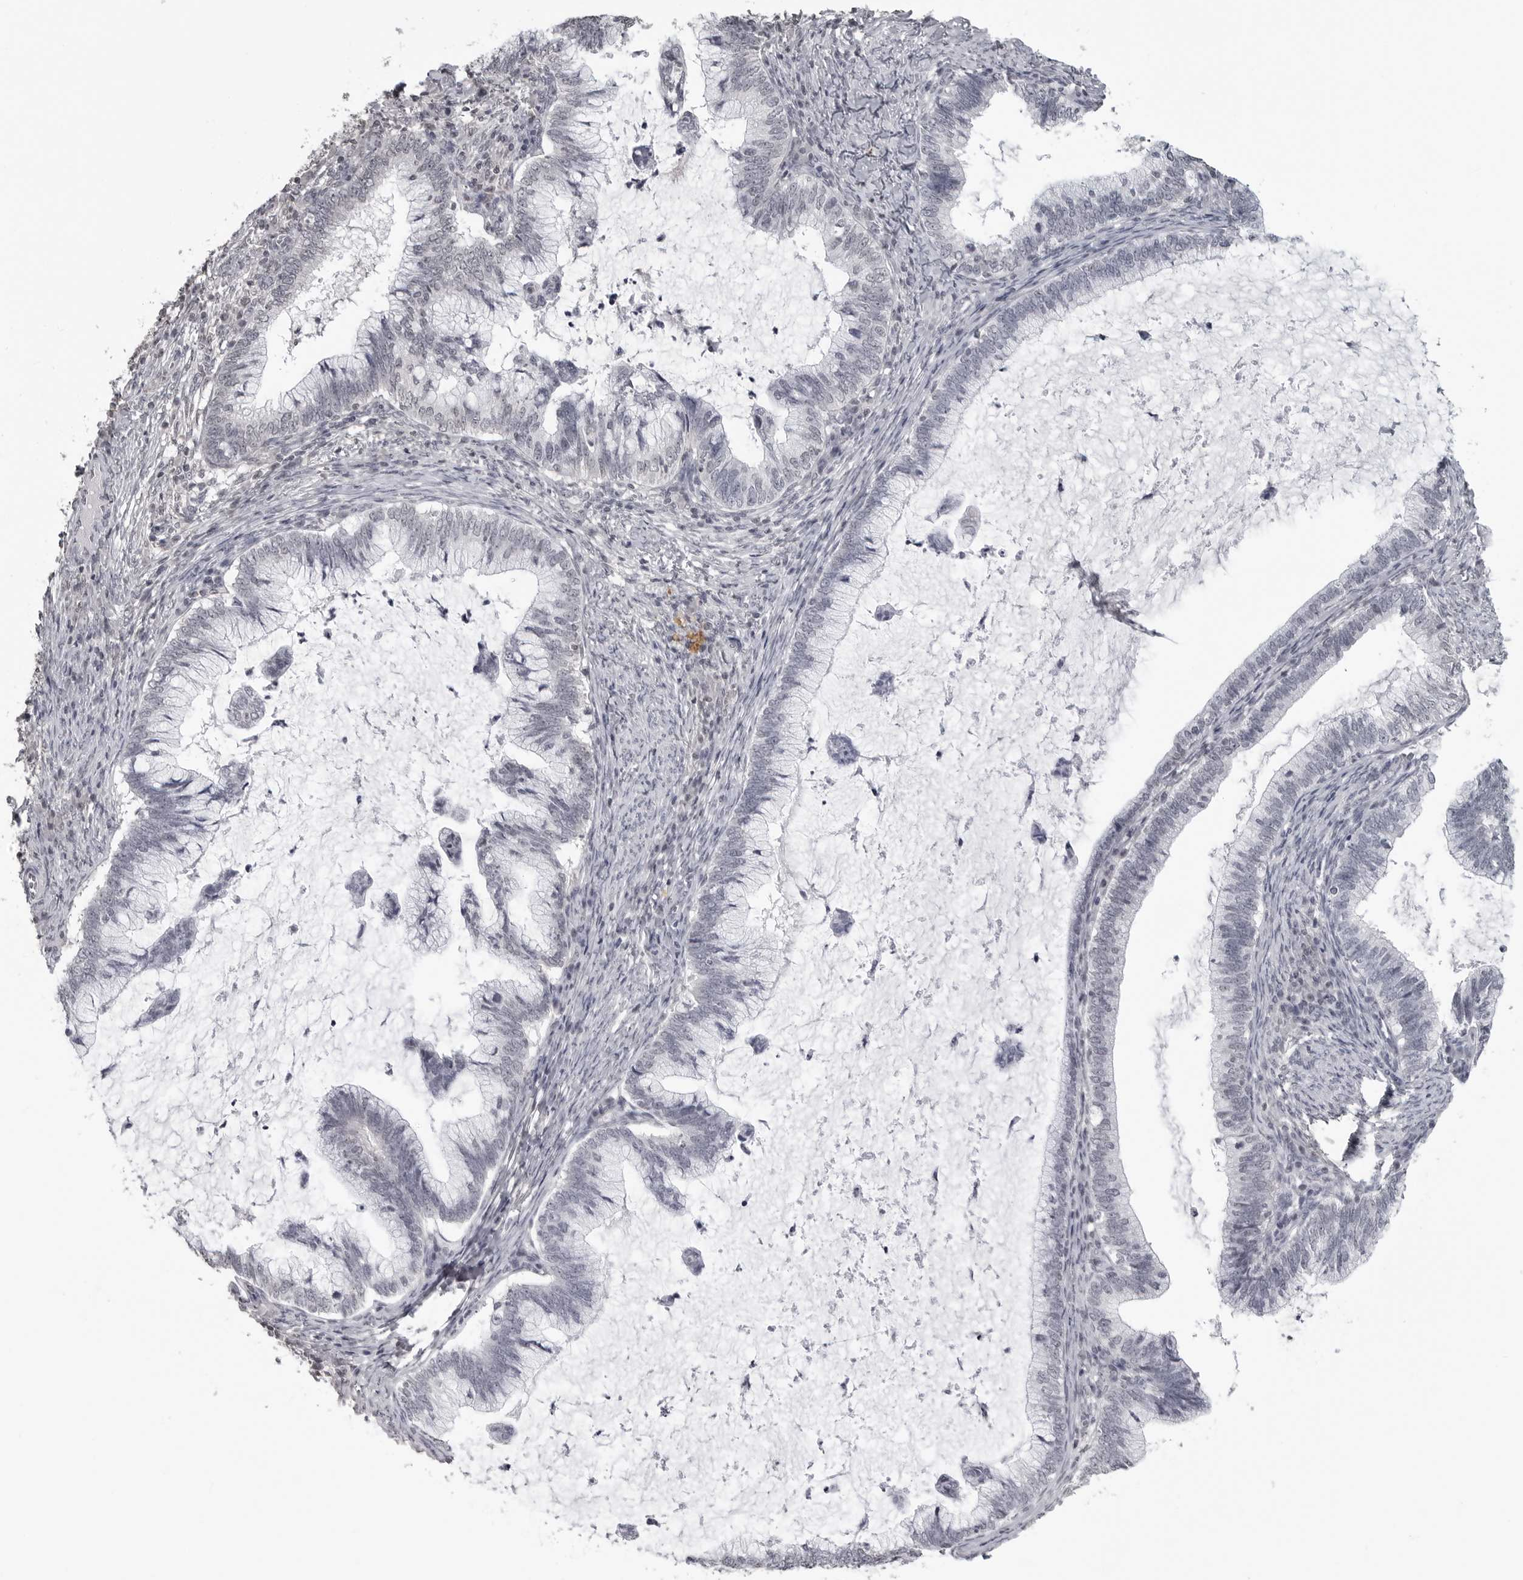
{"staining": {"intensity": "negative", "quantity": "none", "location": "none"}, "tissue": "cervical cancer", "cell_type": "Tumor cells", "image_type": "cancer", "snomed": [{"axis": "morphology", "description": "Adenocarcinoma, NOS"}, {"axis": "topography", "description": "Cervix"}], "caption": "Tumor cells are negative for protein expression in human cervical cancer (adenocarcinoma). Nuclei are stained in blue.", "gene": "DDX54", "patient": {"sex": "female", "age": 36}}